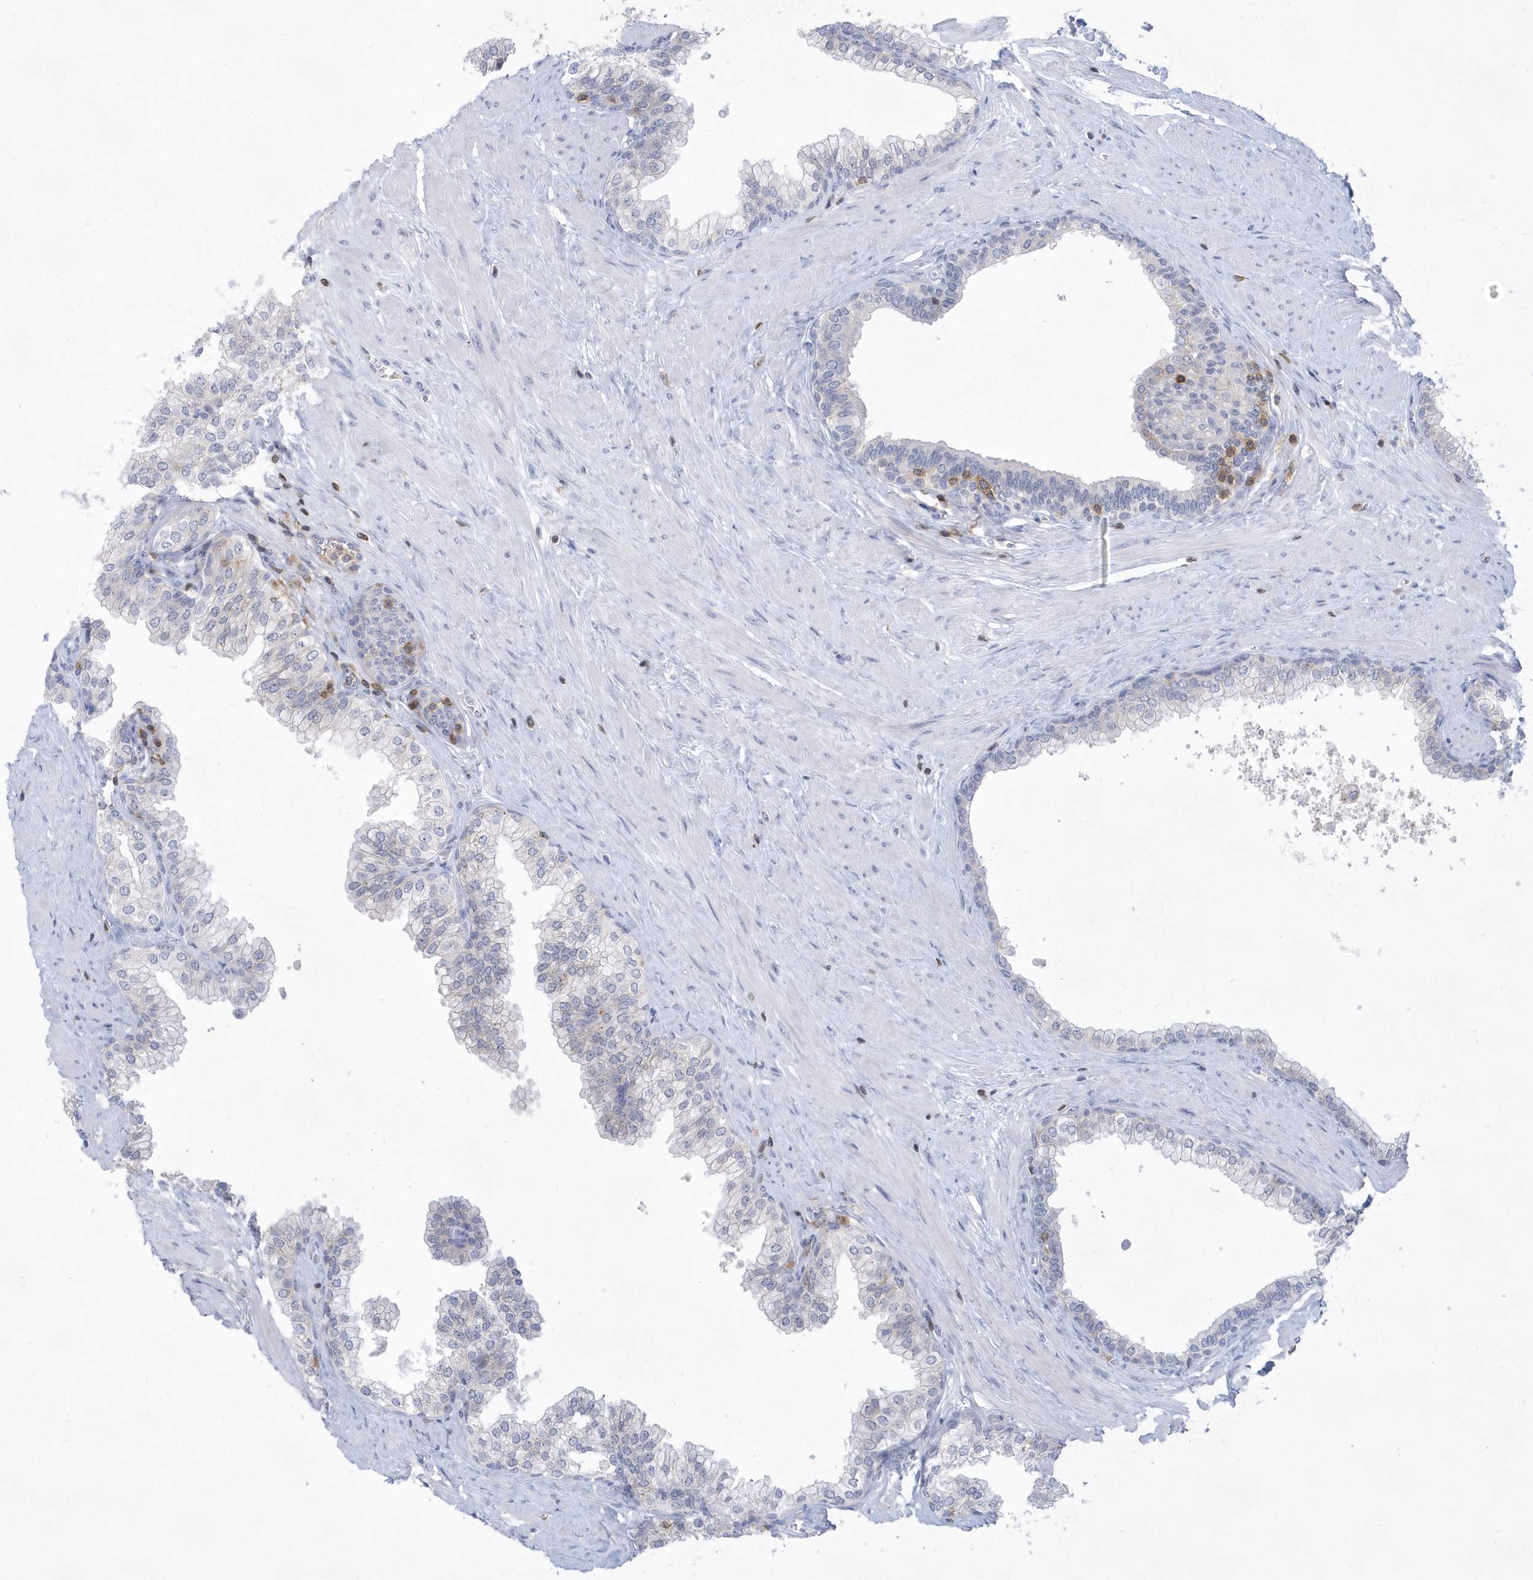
{"staining": {"intensity": "negative", "quantity": "none", "location": "none"}, "tissue": "prostate", "cell_type": "Glandular cells", "image_type": "normal", "snomed": [{"axis": "morphology", "description": "Normal tissue, NOS"}, {"axis": "morphology", "description": "Urothelial carcinoma, Low grade"}, {"axis": "topography", "description": "Urinary bladder"}, {"axis": "topography", "description": "Prostate"}], "caption": "Immunohistochemical staining of benign human prostate demonstrates no significant positivity in glandular cells.", "gene": "PSD4", "patient": {"sex": "male", "age": 60}}